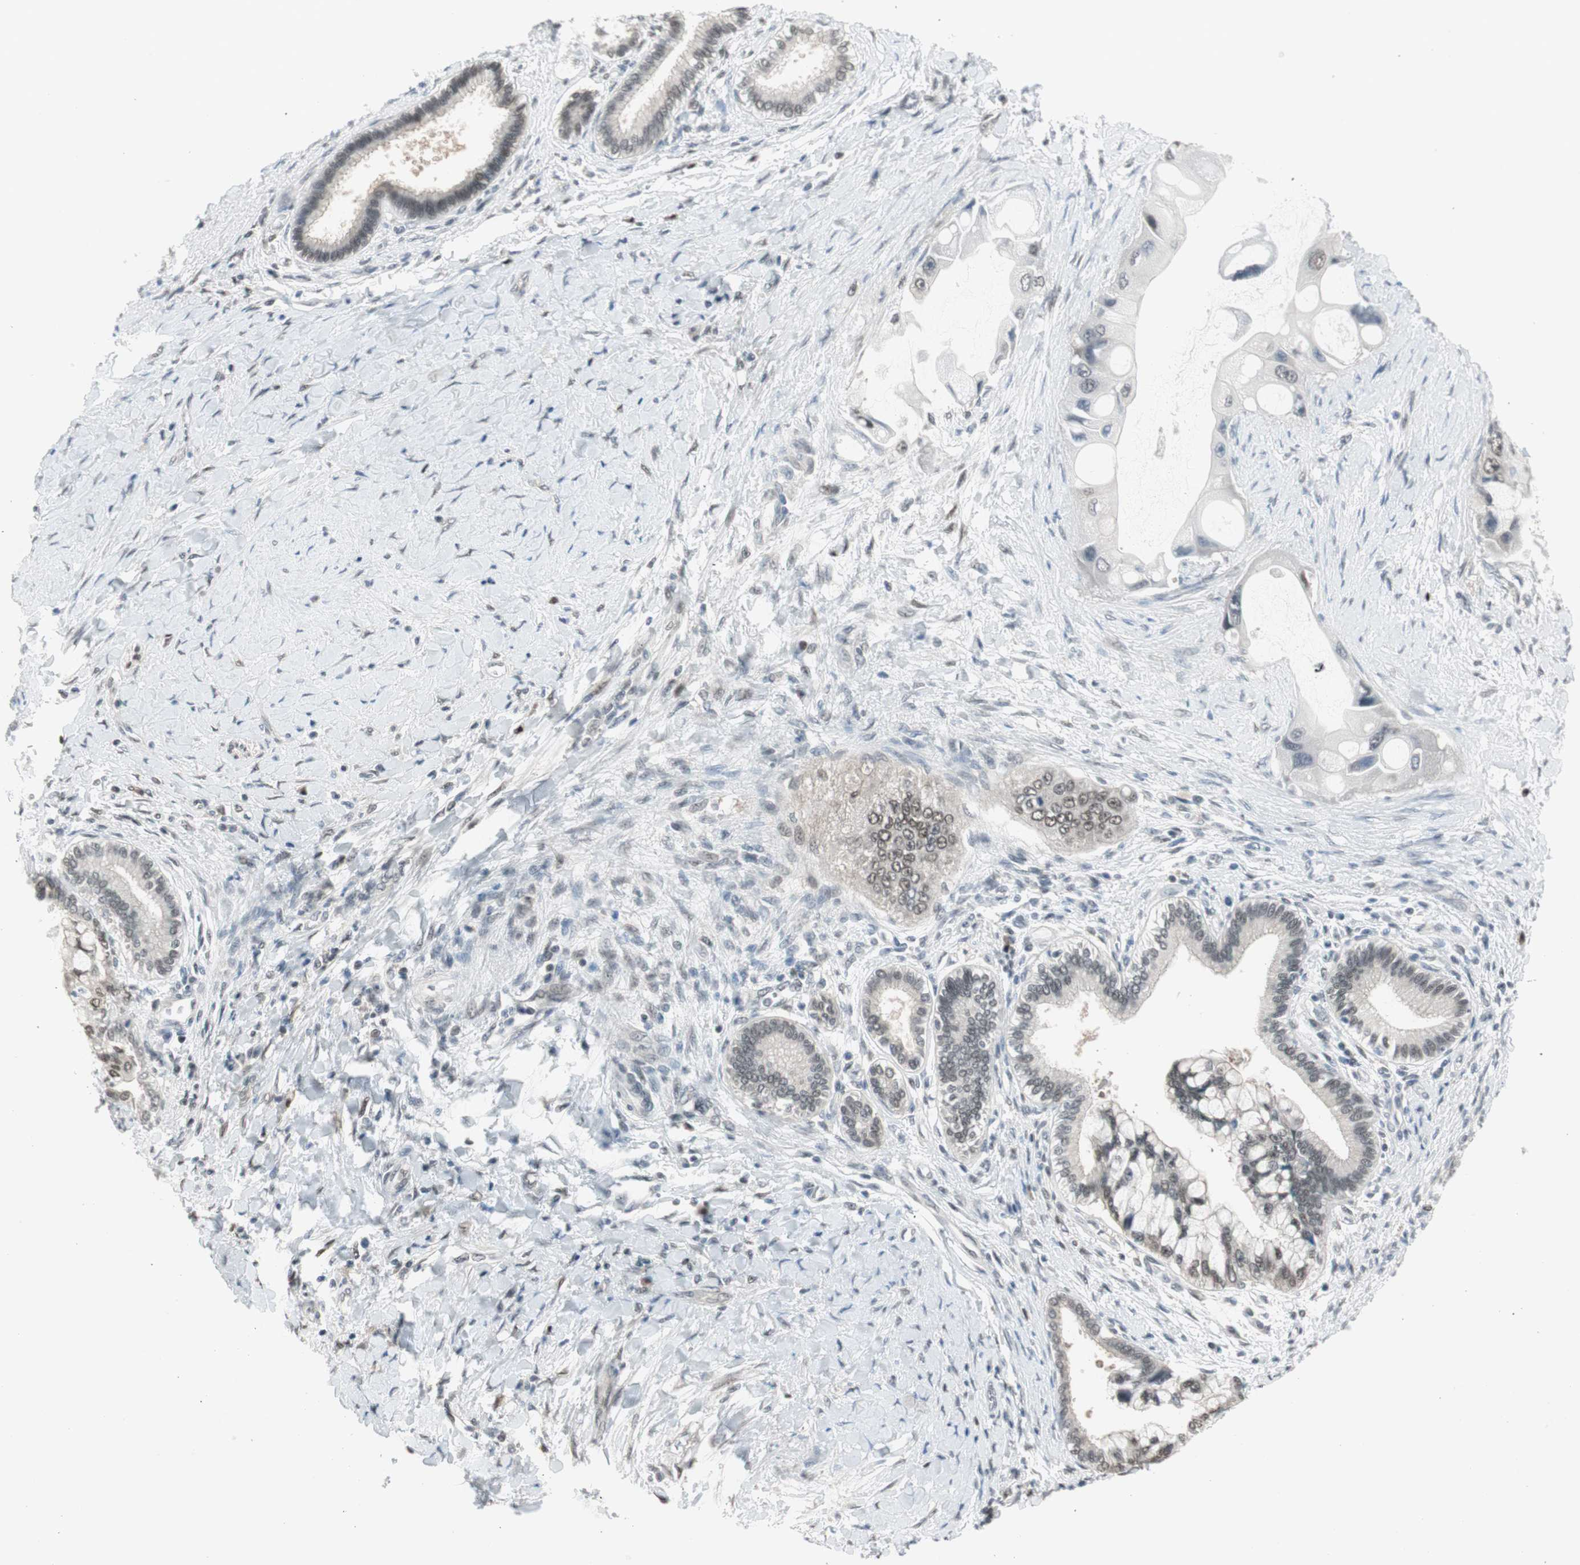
{"staining": {"intensity": "negative", "quantity": "none", "location": "none"}, "tissue": "liver cancer", "cell_type": "Tumor cells", "image_type": "cancer", "snomed": [{"axis": "morphology", "description": "Normal tissue, NOS"}, {"axis": "morphology", "description": "Cholangiocarcinoma"}, {"axis": "topography", "description": "Liver"}, {"axis": "topography", "description": "Peripheral nerve tissue"}], "caption": "Tumor cells are negative for protein expression in human cholangiocarcinoma (liver).", "gene": "LONP2", "patient": {"sex": "male", "age": 50}}